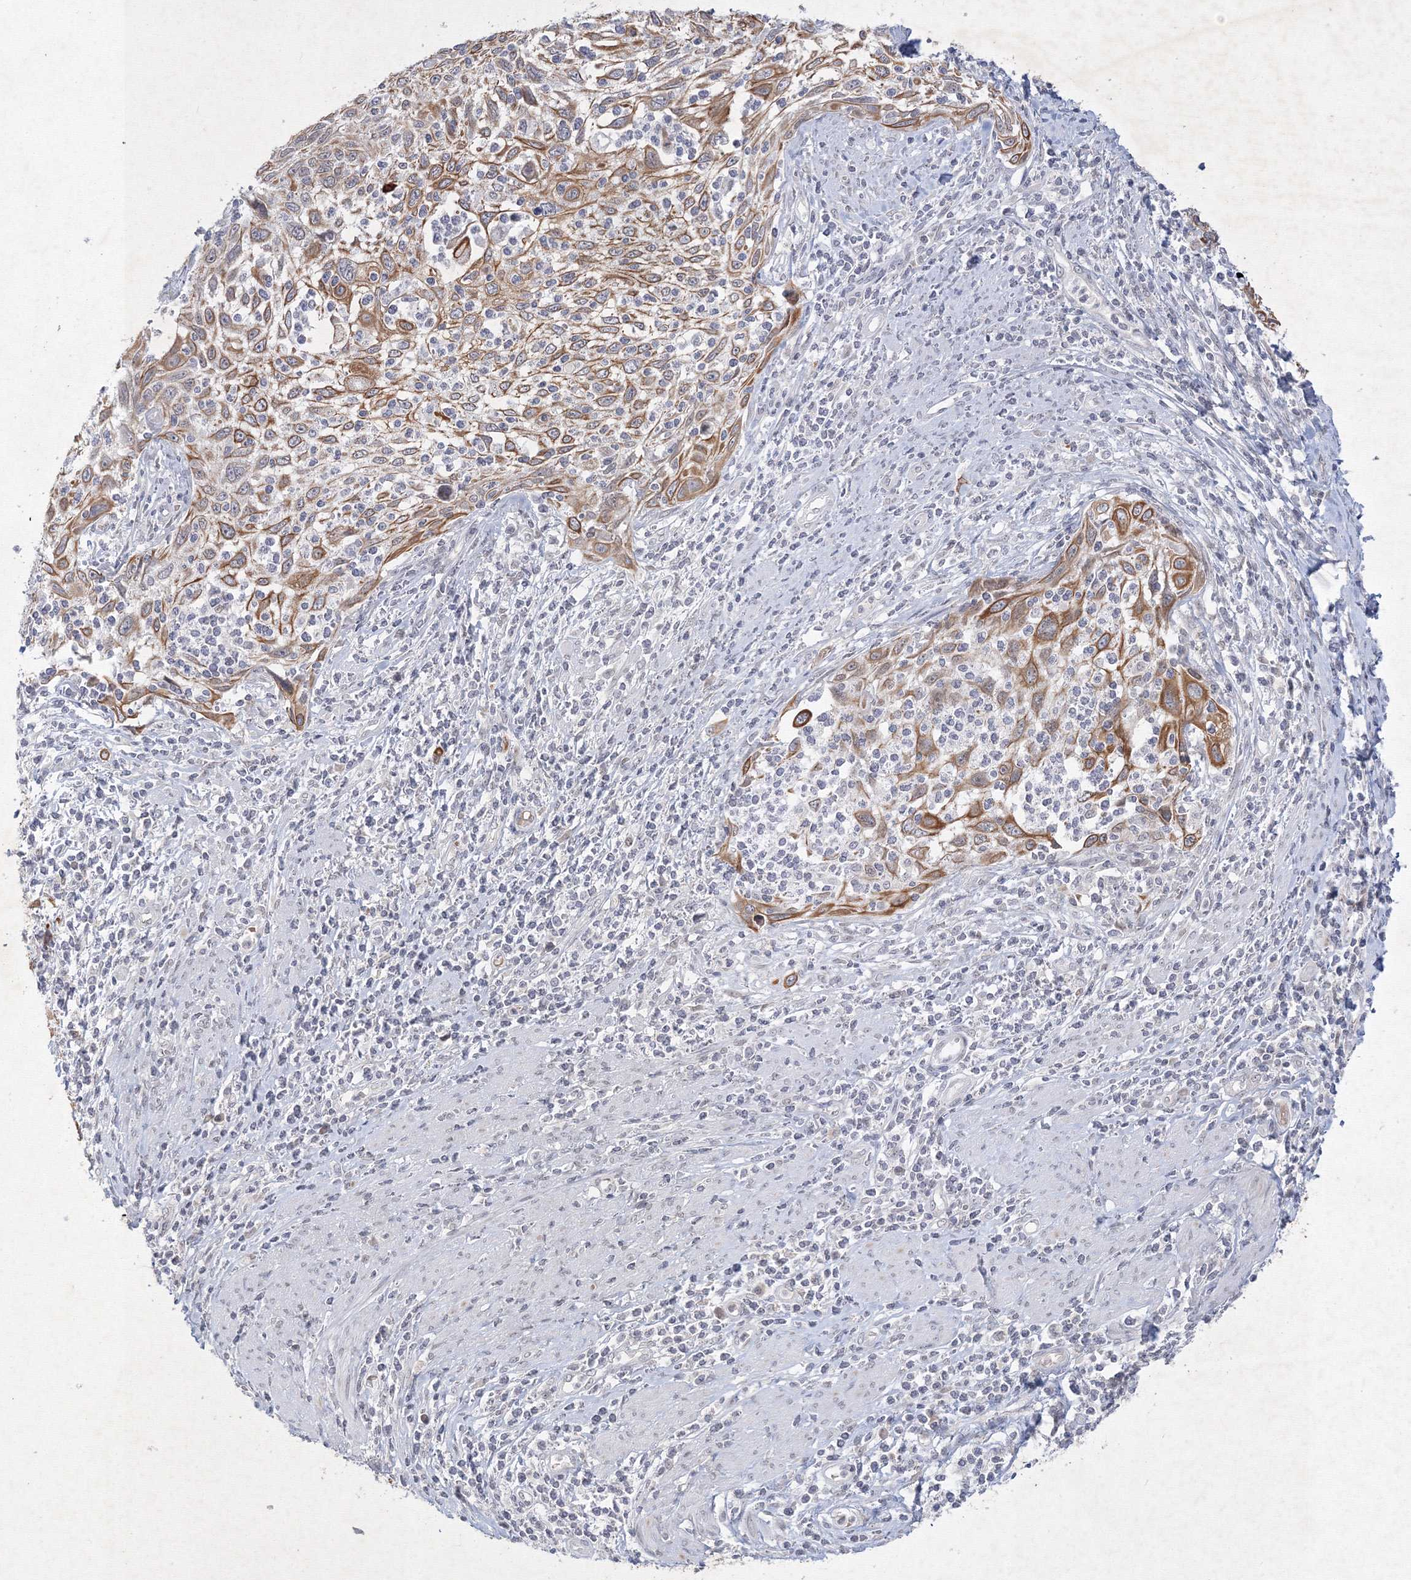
{"staining": {"intensity": "moderate", "quantity": ">75%", "location": "cytoplasmic/membranous"}, "tissue": "cervical cancer", "cell_type": "Tumor cells", "image_type": "cancer", "snomed": [{"axis": "morphology", "description": "Squamous cell carcinoma, NOS"}, {"axis": "topography", "description": "Cervix"}], "caption": "Protein staining reveals moderate cytoplasmic/membranous positivity in approximately >75% of tumor cells in cervical cancer.", "gene": "NXPE3", "patient": {"sex": "female", "age": 70}}